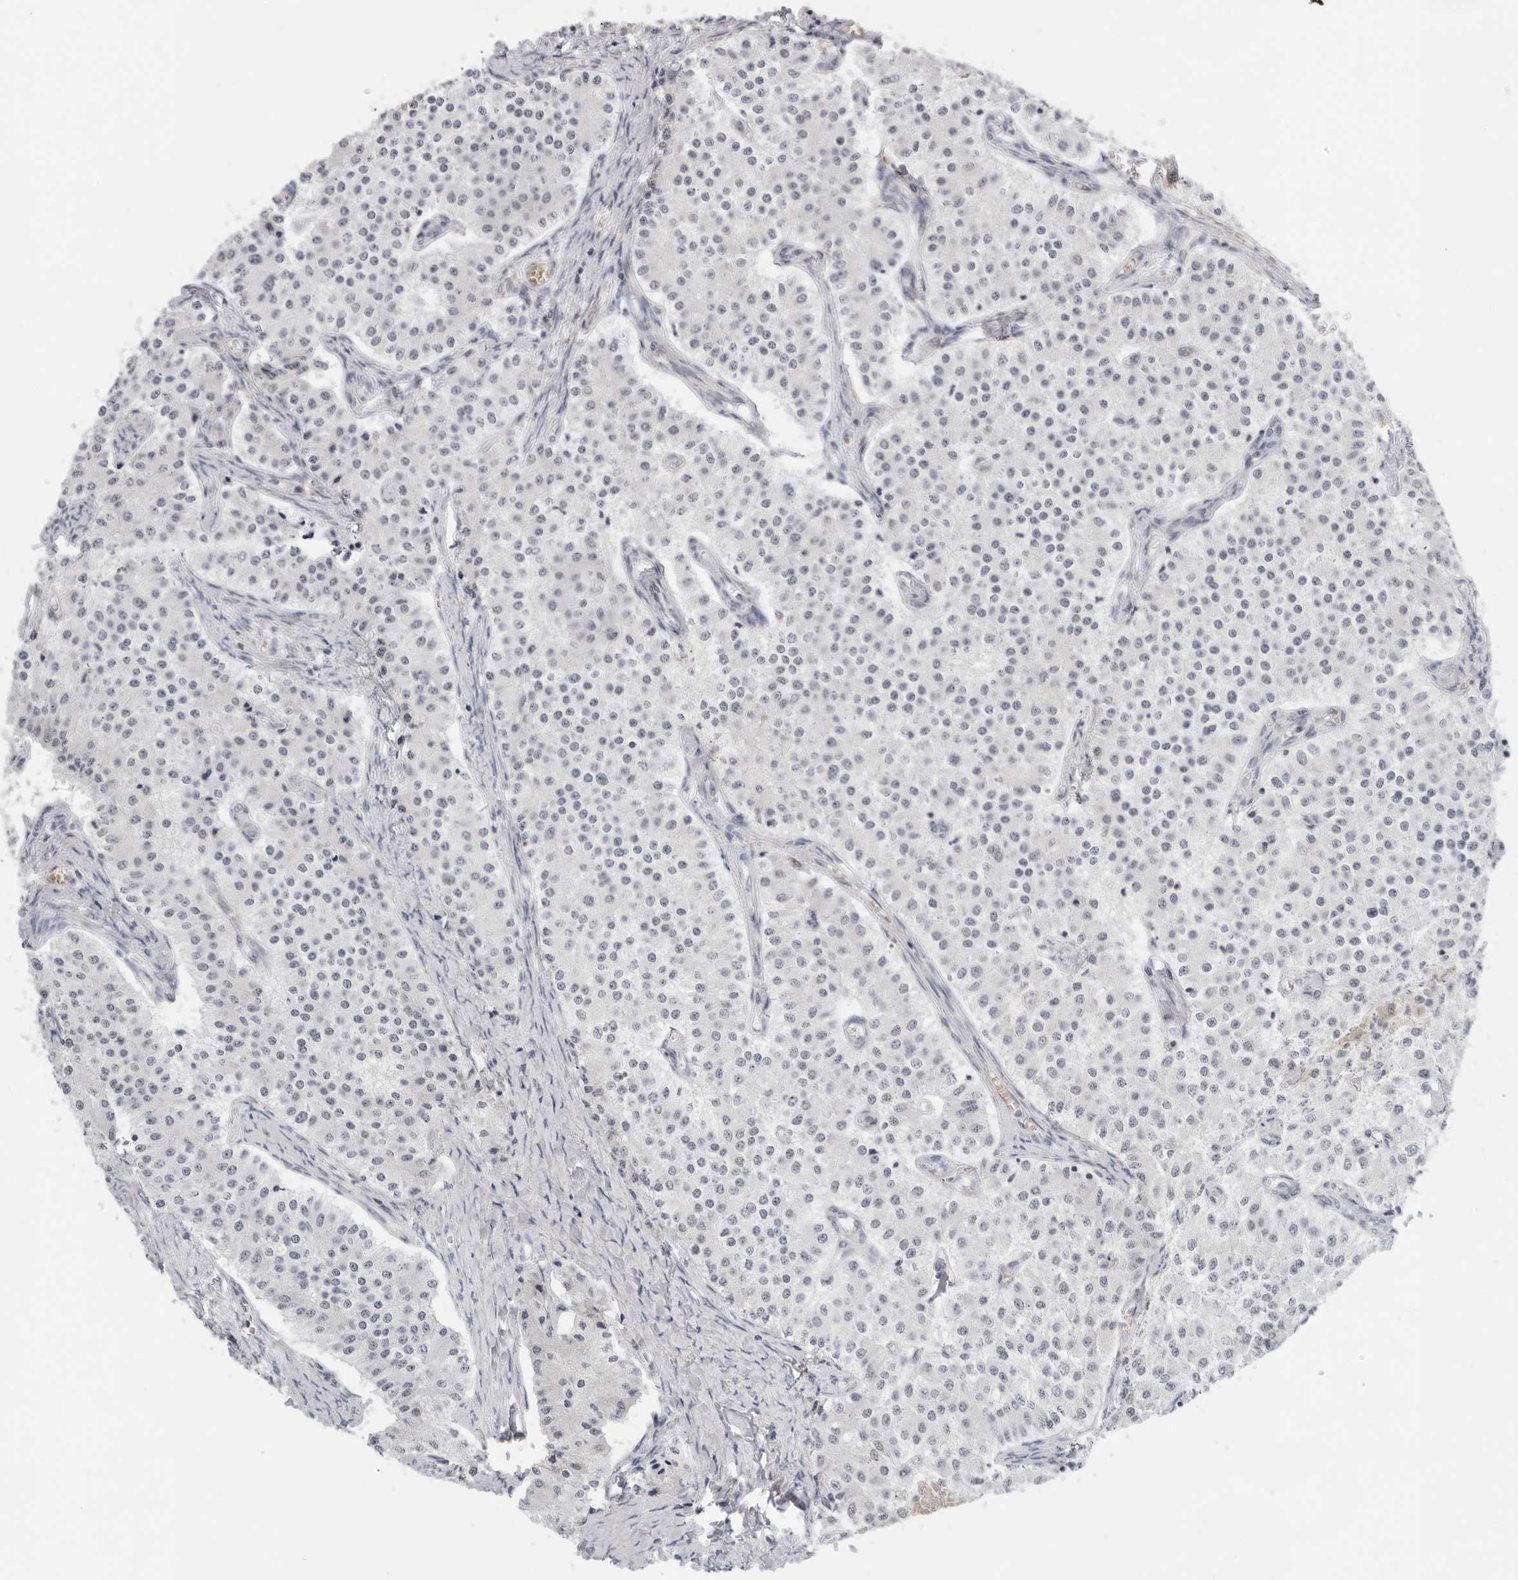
{"staining": {"intensity": "negative", "quantity": "none", "location": "none"}, "tissue": "carcinoid", "cell_type": "Tumor cells", "image_type": "cancer", "snomed": [{"axis": "morphology", "description": "Carcinoid, malignant, NOS"}, {"axis": "topography", "description": "Colon"}], "caption": "Histopathology image shows no significant protein positivity in tumor cells of carcinoid.", "gene": "TOX4", "patient": {"sex": "female", "age": 52}}